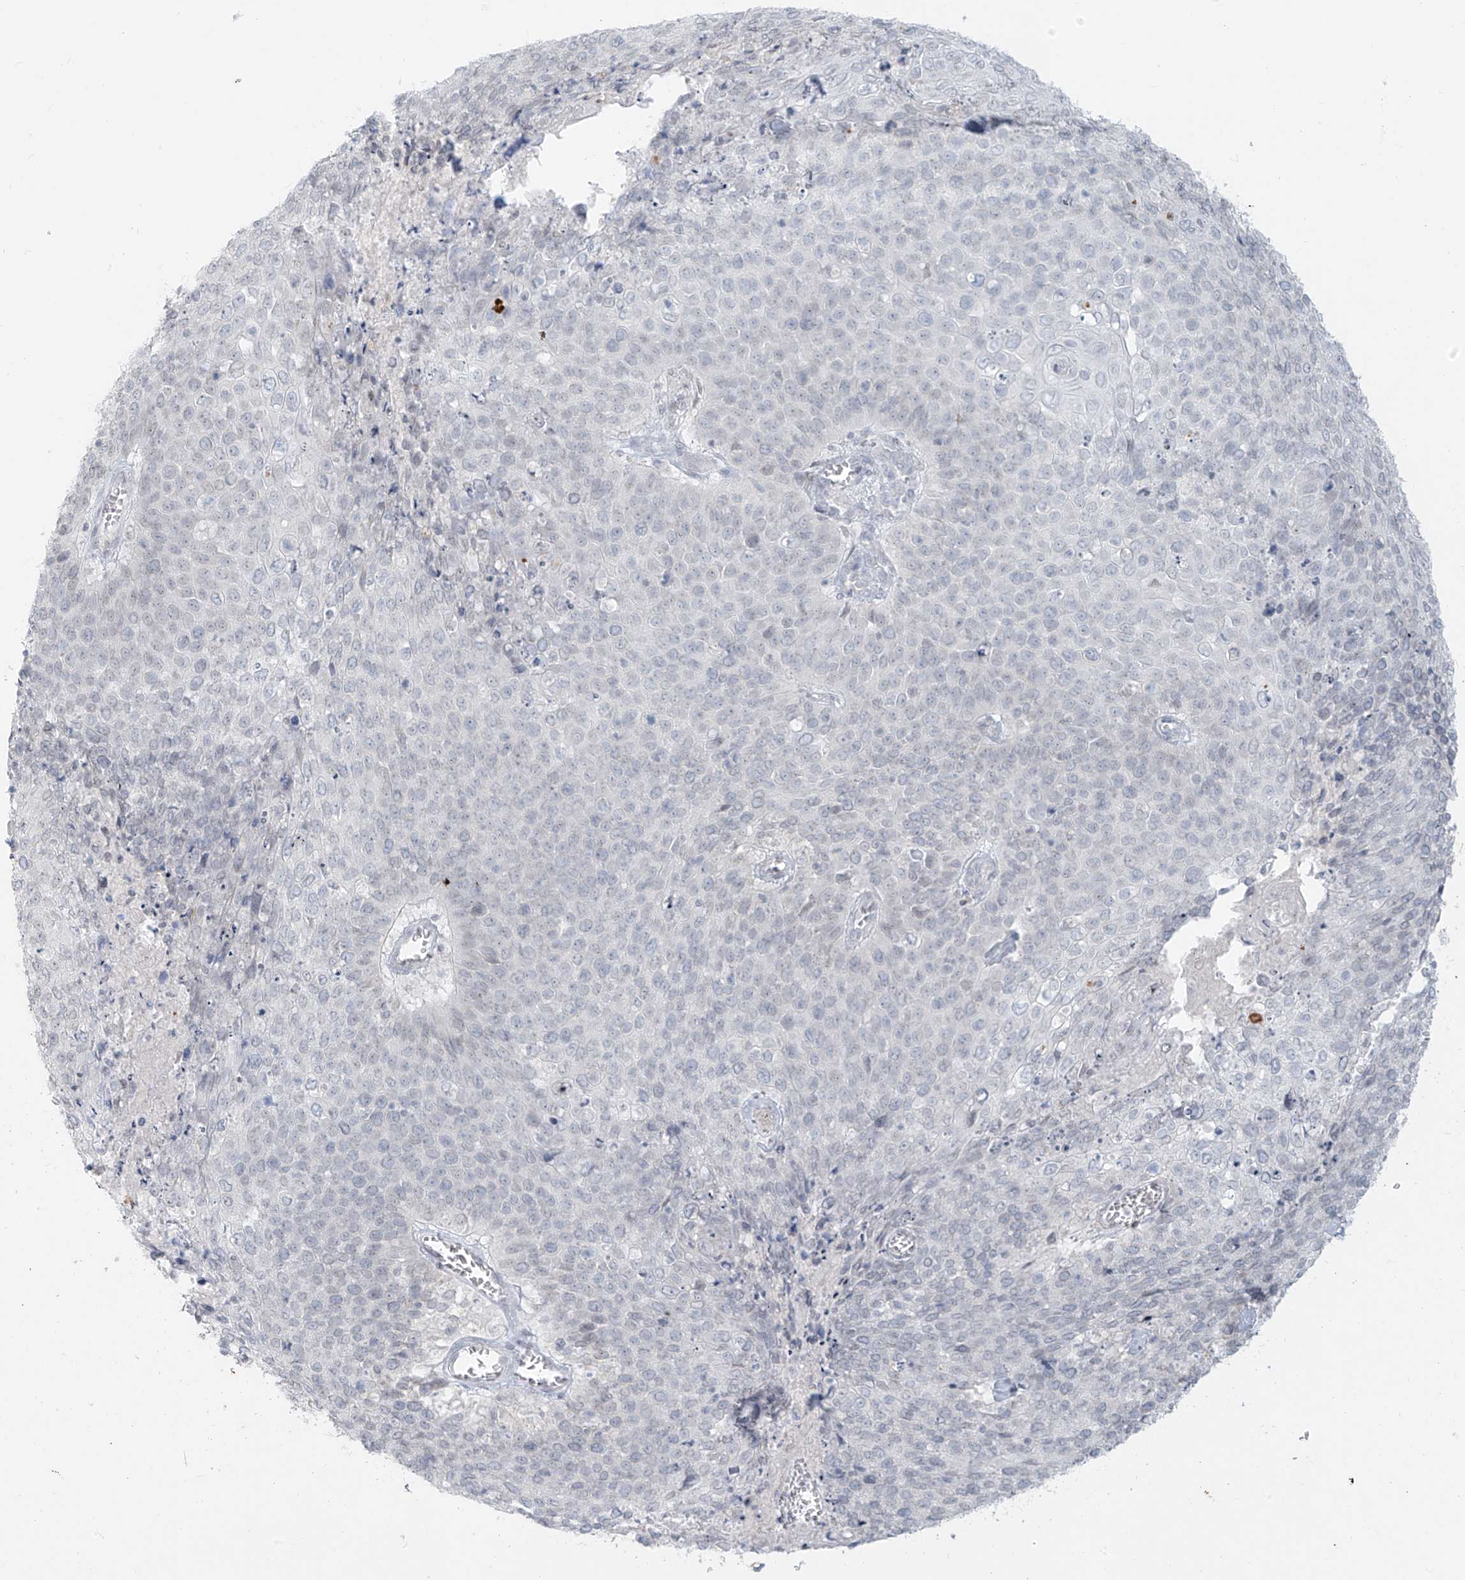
{"staining": {"intensity": "negative", "quantity": "none", "location": "none"}, "tissue": "cervical cancer", "cell_type": "Tumor cells", "image_type": "cancer", "snomed": [{"axis": "morphology", "description": "Squamous cell carcinoma, NOS"}, {"axis": "topography", "description": "Cervix"}], "caption": "An IHC image of cervical cancer is shown. There is no staining in tumor cells of cervical cancer.", "gene": "OSBPL7", "patient": {"sex": "female", "age": 39}}